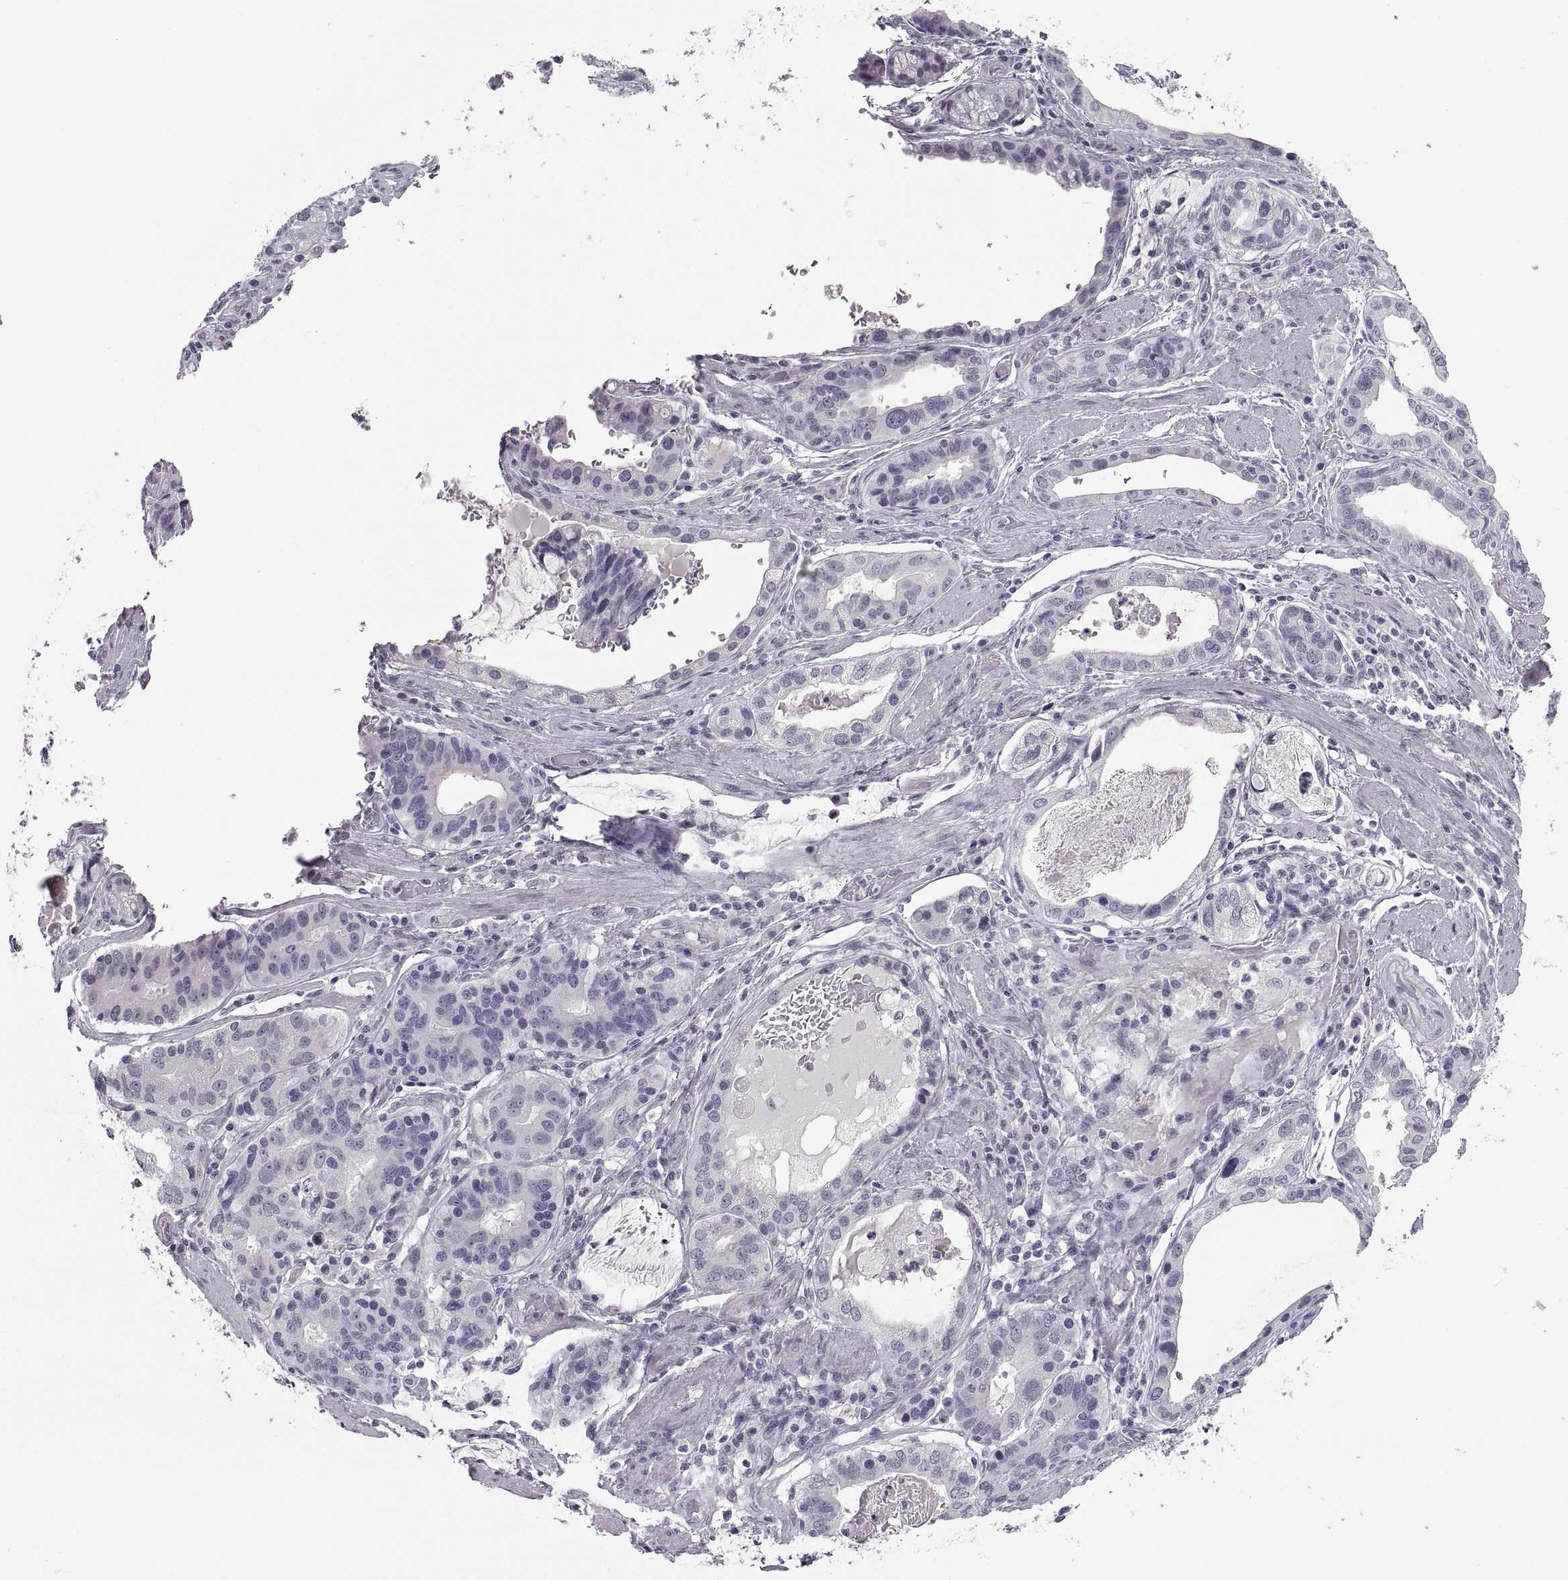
{"staining": {"intensity": "negative", "quantity": "none", "location": "none"}, "tissue": "stomach cancer", "cell_type": "Tumor cells", "image_type": "cancer", "snomed": [{"axis": "morphology", "description": "Adenocarcinoma, NOS"}, {"axis": "topography", "description": "Stomach, lower"}], "caption": "Tumor cells show no significant protein expression in adenocarcinoma (stomach).", "gene": "C3orf22", "patient": {"sex": "female", "age": 76}}